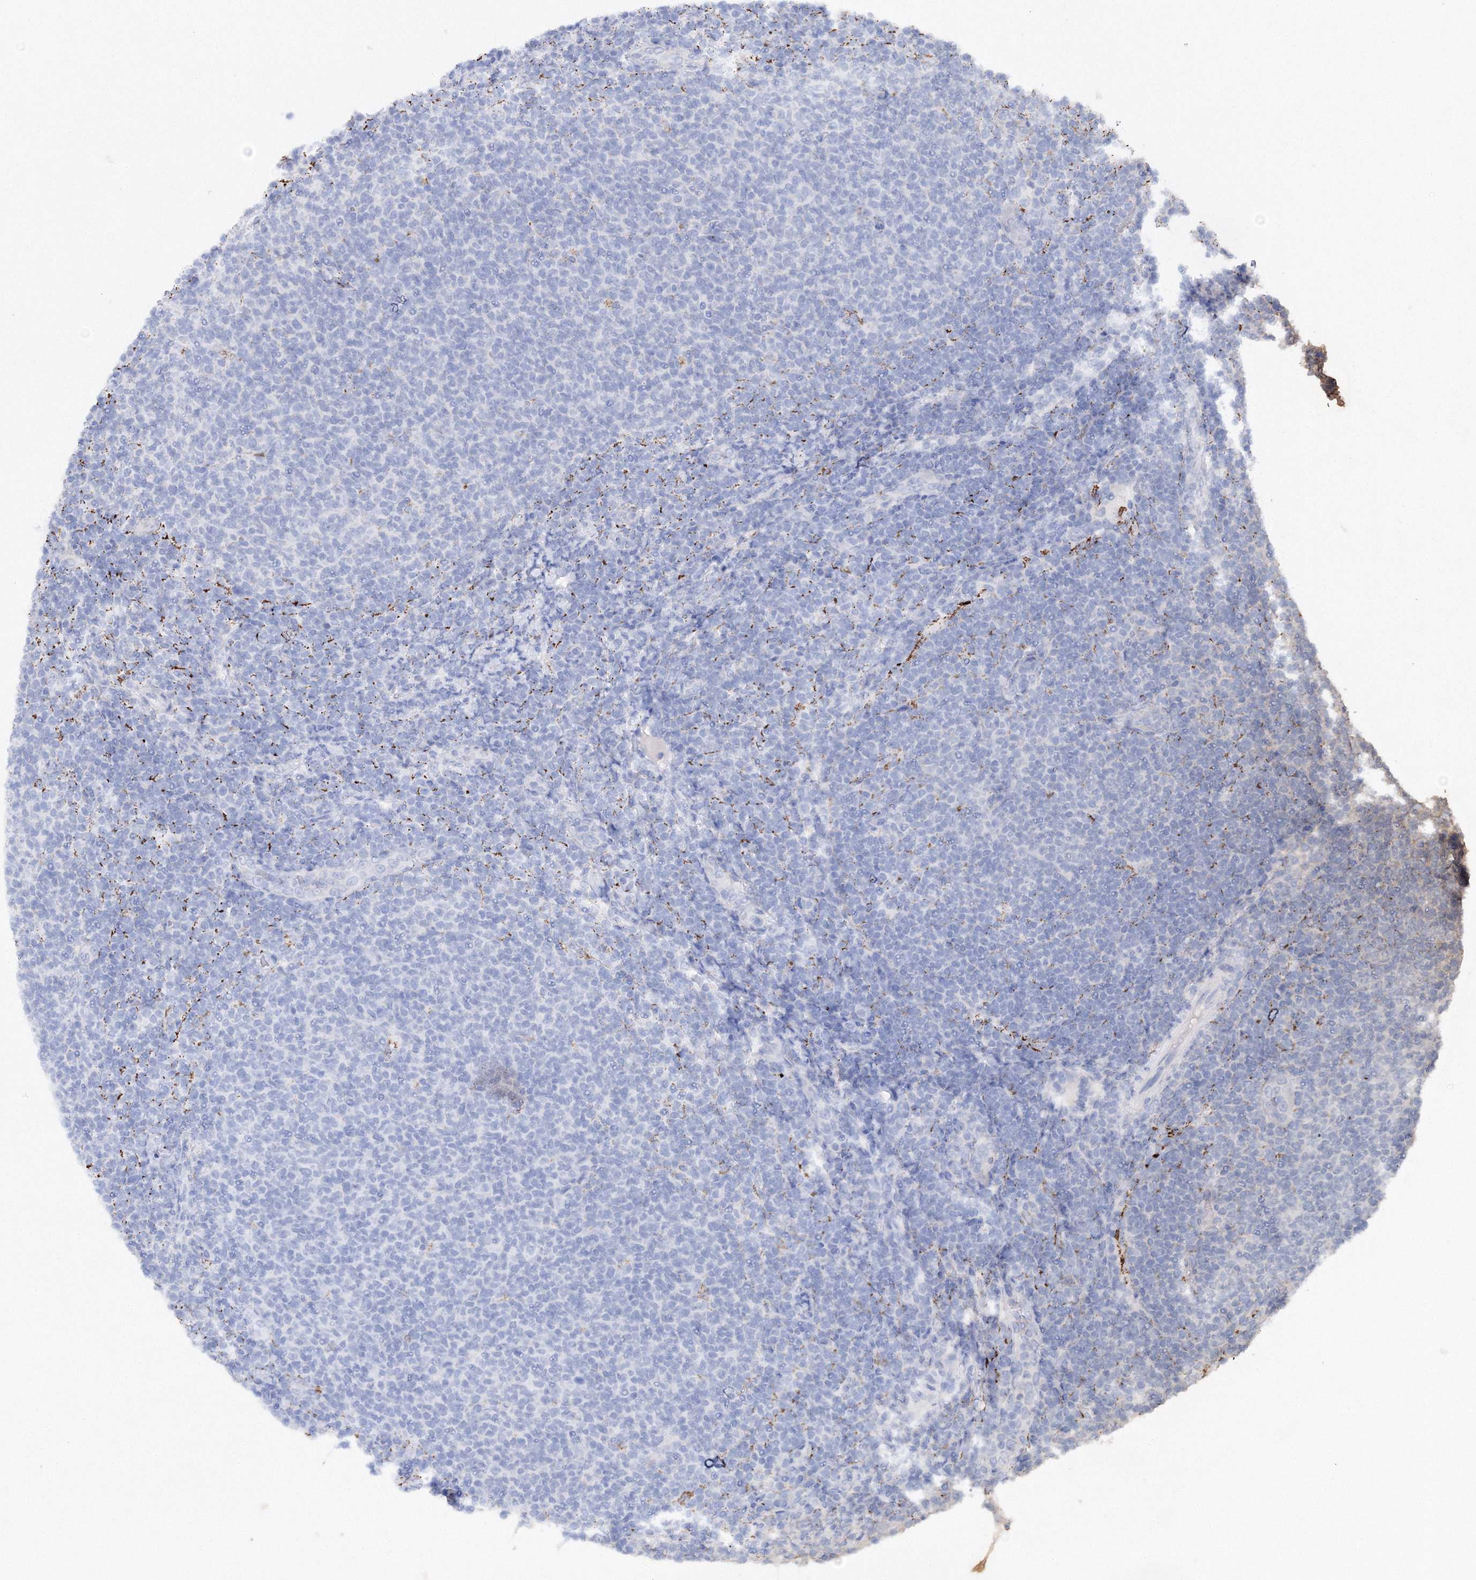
{"staining": {"intensity": "negative", "quantity": "none", "location": "none"}, "tissue": "lymphoma", "cell_type": "Tumor cells", "image_type": "cancer", "snomed": [{"axis": "morphology", "description": "Malignant lymphoma, non-Hodgkin's type, Low grade"}, {"axis": "topography", "description": "Lymph node"}], "caption": "Tumor cells show no significant protein positivity in malignant lymphoma, non-Hodgkin's type (low-grade).", "gene": "MERTK", "patient": {"sex": "male", "age": 66}}